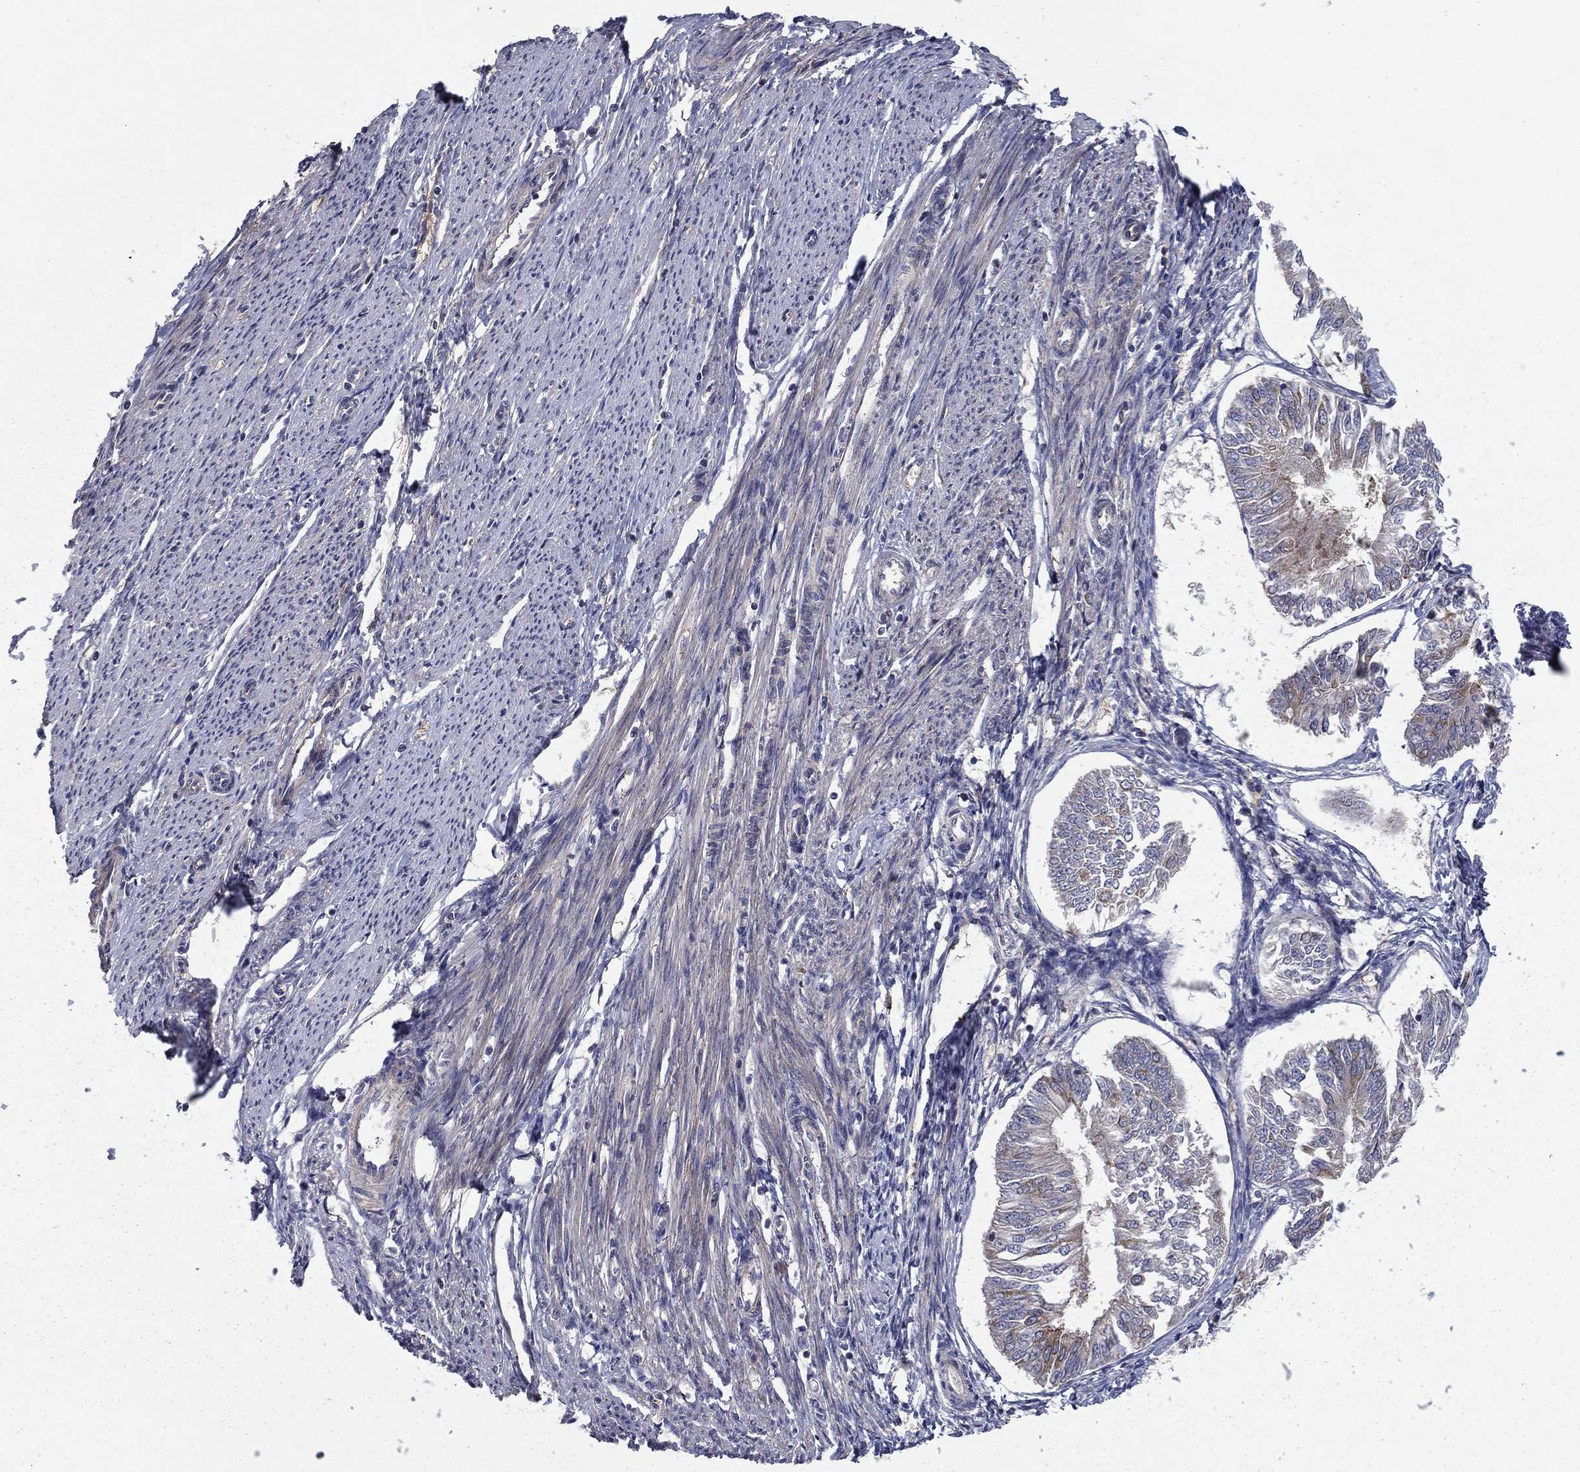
{"staining": {"intensity": "moderate", "quantity": "<25%", "location": "cytoplasmic/membranous"}, "tissue": "endometrial cancer", "cell_type": "Tumor cells", "image_type": "cancer", "snomed": [{"axis": "morphology", "description": "Adenocarcinoma, NOS"}, {"axis": "topography", "description": "Endometrium"}], "caption": "A histopathology image showing moderate cytoplasmic/membranous expression in about <25% of tumor cells in endometrial cancer, as visualized by brown immunohistochemical staining.", "gene": "RNF123", "patient": {"sex": "female", "age": 58}}